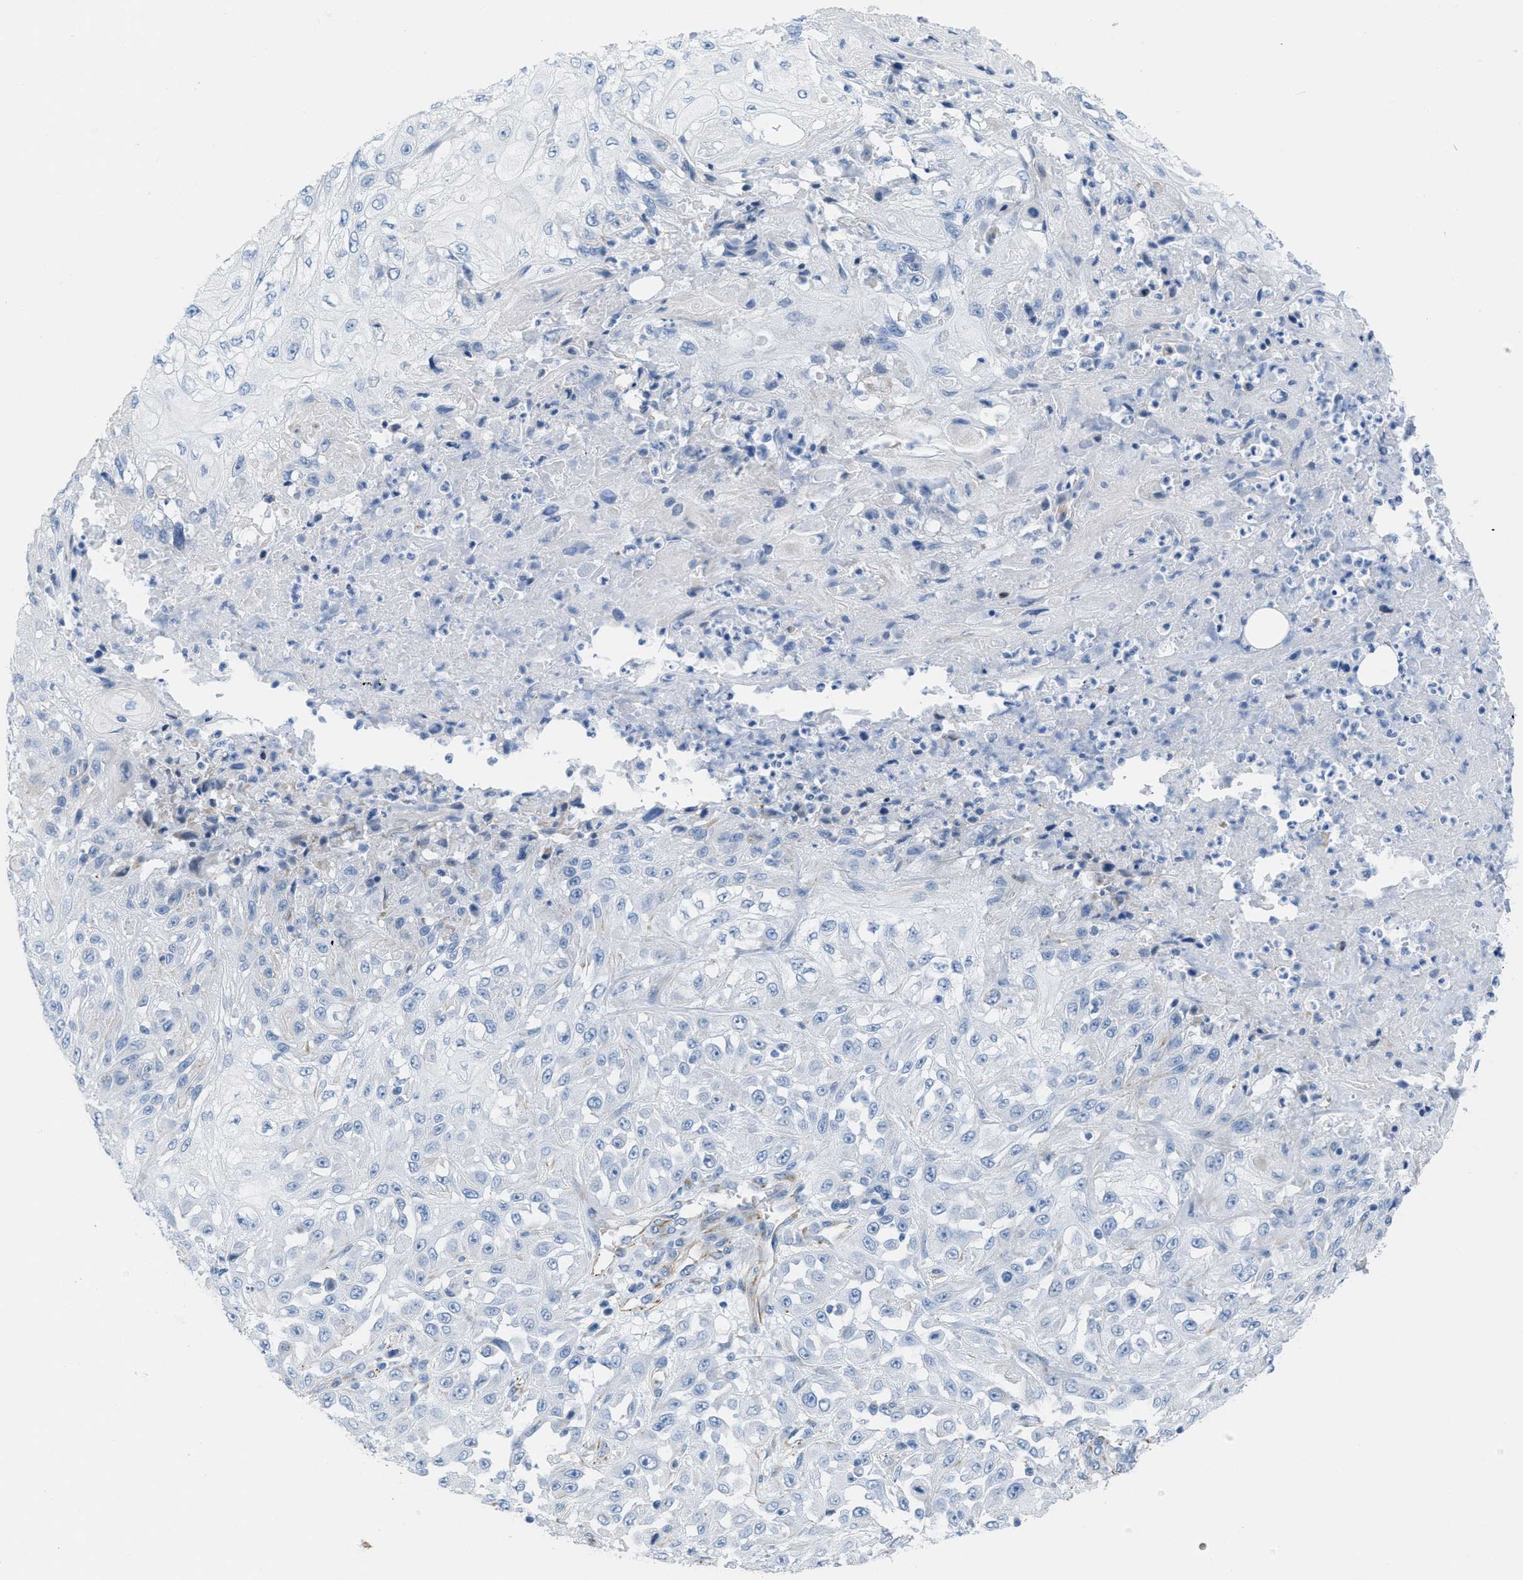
{"staining": {"intensity": "negative", "quantity": "none", "location": "none"}, "tissue": "skin cancer", "cell_type": "Tumor cells", "image_type": "cancer", "snomed": [{"axis": "morphology", "description": "Squamous cell carcinoma, NOS"}, {"axis": "morphology", "description": "Squamous cell carcinoma, metastatic, NOS"}, {"axis": "topography", "description": "Skin"}, {"axis": "topography", "description": "Lymph node"}], "caption": "Human skin metastatic squamous cell carcinoma stained for a protein using IHC shows no staining in tumor cells.", "gene": "SLC12A1", "patient": {"sex": "male", "age": 75}}